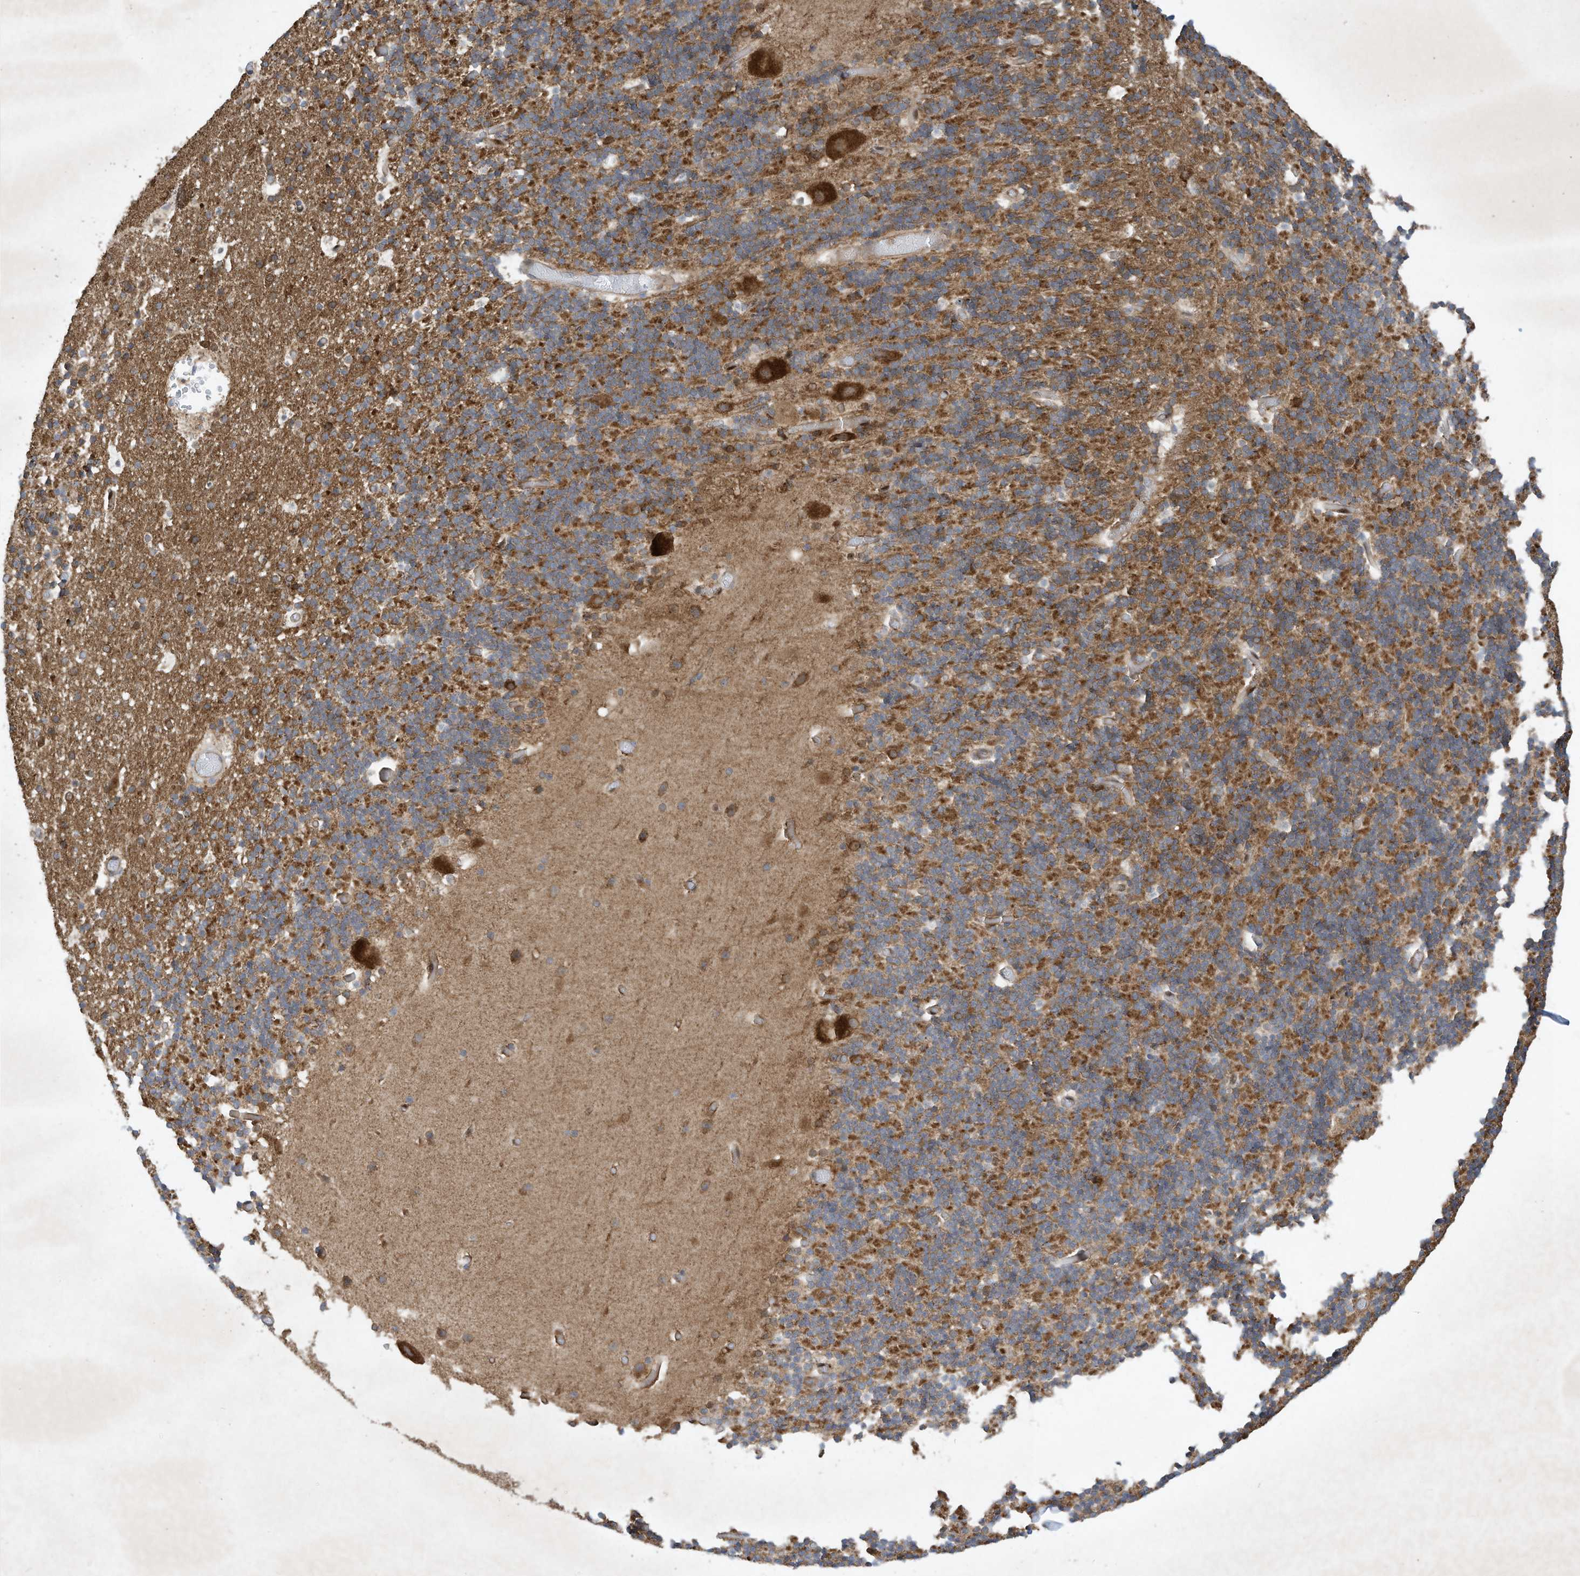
{"staining": {"intensity": "moderate", "quantity": "<25%", "location": "cytoplasmic/membranous"}, "tissue": "cerebellum", "cell_type": "Cells in granular layer", "image_type": "normal", "snomed": [{"axis": "morphology", "description": "Normal tissue, NOS"}, {"axis": "topography", "description": "Cerebellum"}], "caption": "Immunohistochemical staining of normal human cerebellum shows <25% levels of moderate cytoplasmic/membranous protein expression in approximately <25% of cells in granular layer. The staining was performed using DAB (3,3'-diaminobenzidine) to visualize the protein expression in brown, while the nuclei were stained in blue with hematoxylin (Magnification: 20x).", "gene": "SYNJ2", "patient": {"sex": "male", "age": 57}}